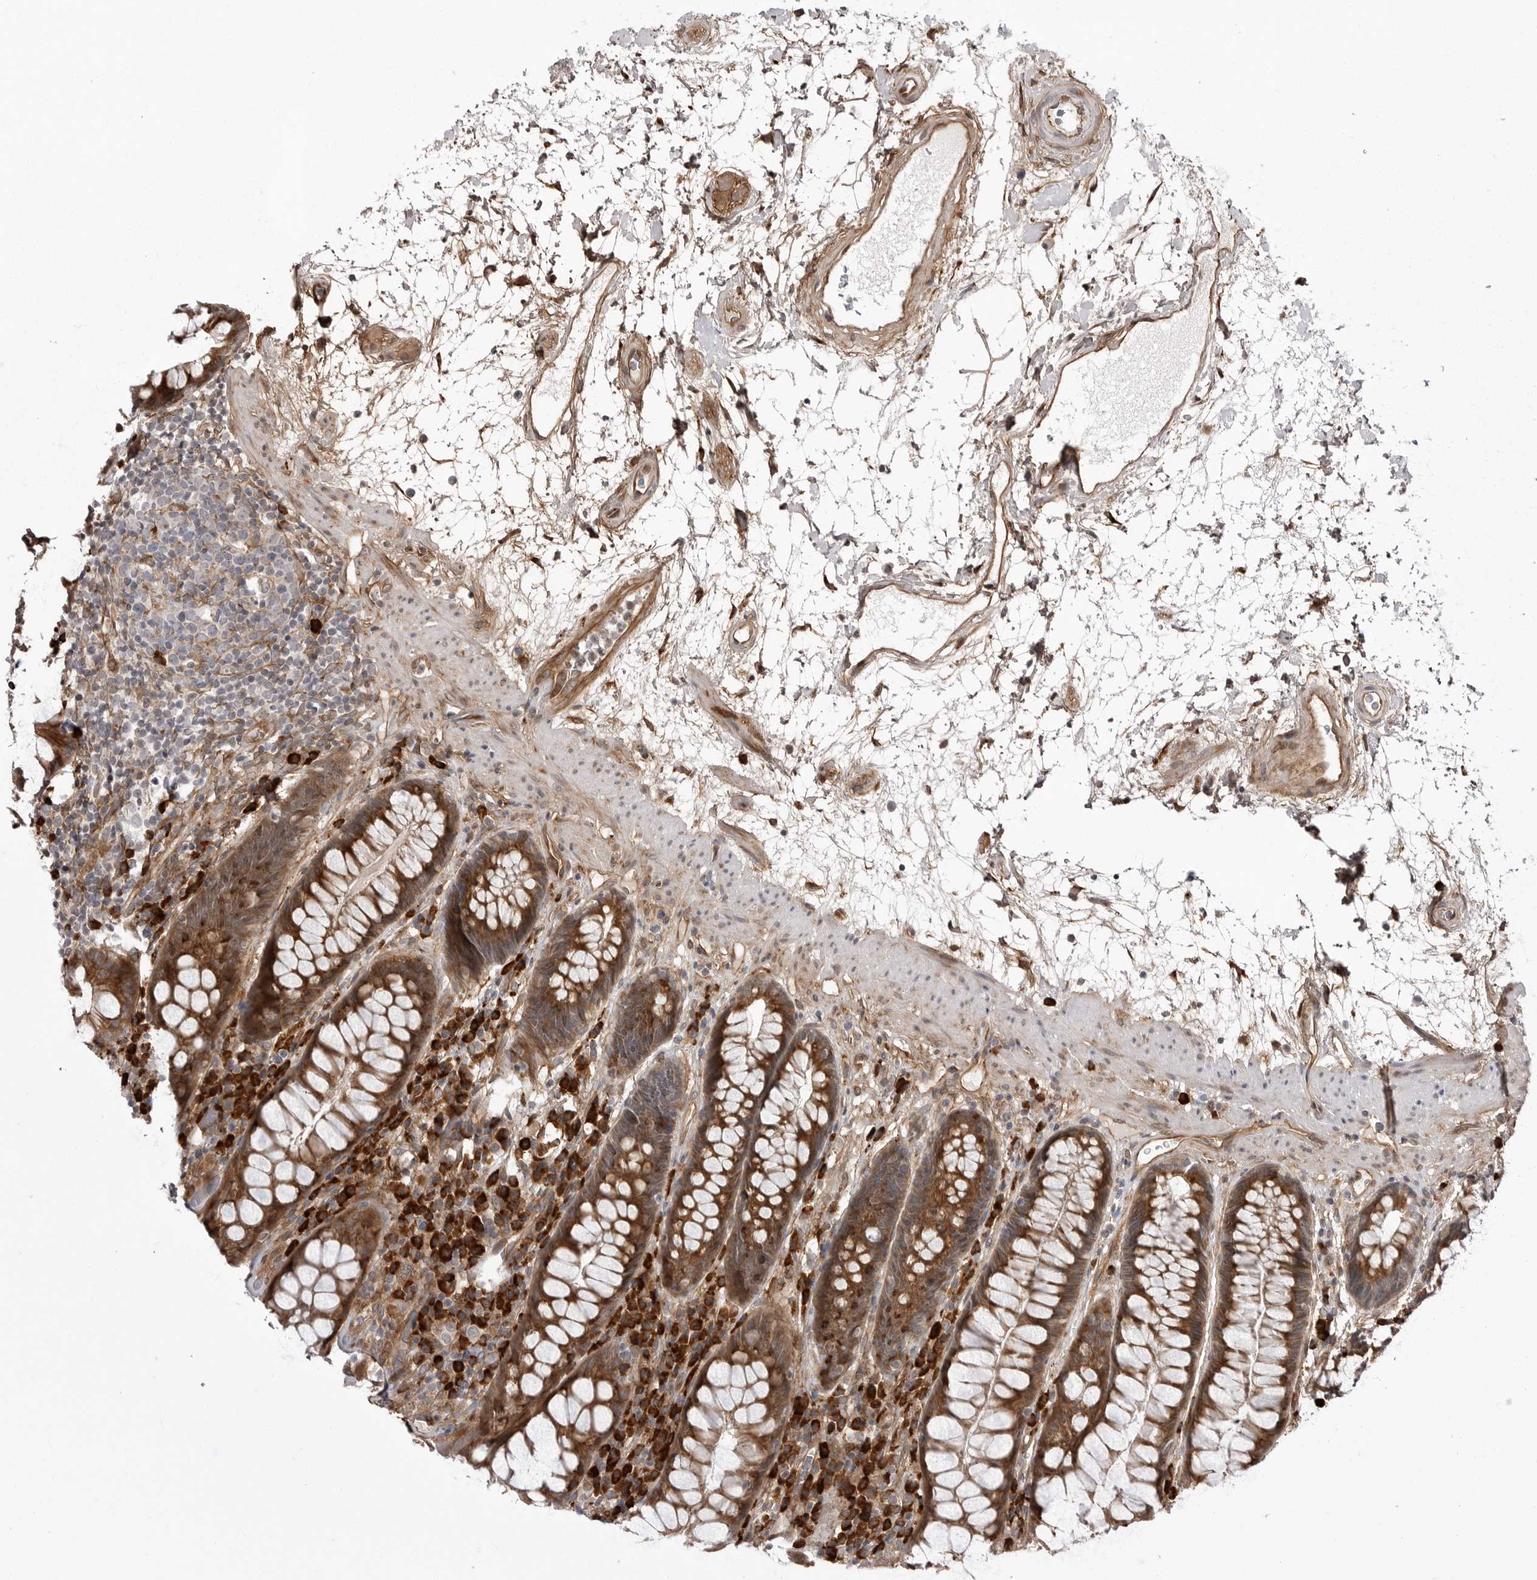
{"staining": {"intensity": "moderate", "quantity": ">75%", "location": "cytoplasmic/membranous"}, "tissue": "rectum", "cell_type": "Glandular cells", "image_type": "normal", "snomed": [{"axis": "morphology", "description": "Normal tissue, NOS"}, {"axis": "topography", "description": "Rectum"}], "caption": "IHC of unremarkable rectum displays medium levels of moderate cytoplasmic/membranous staining in approximately >75% of glandular cells. The staining was performed using DAB, with brown indicating positive protein expression. Nuclei are stained blue with hematoxylin.", "gene": "ARL5A", "patient": {"sex": "male", "age": 64}}